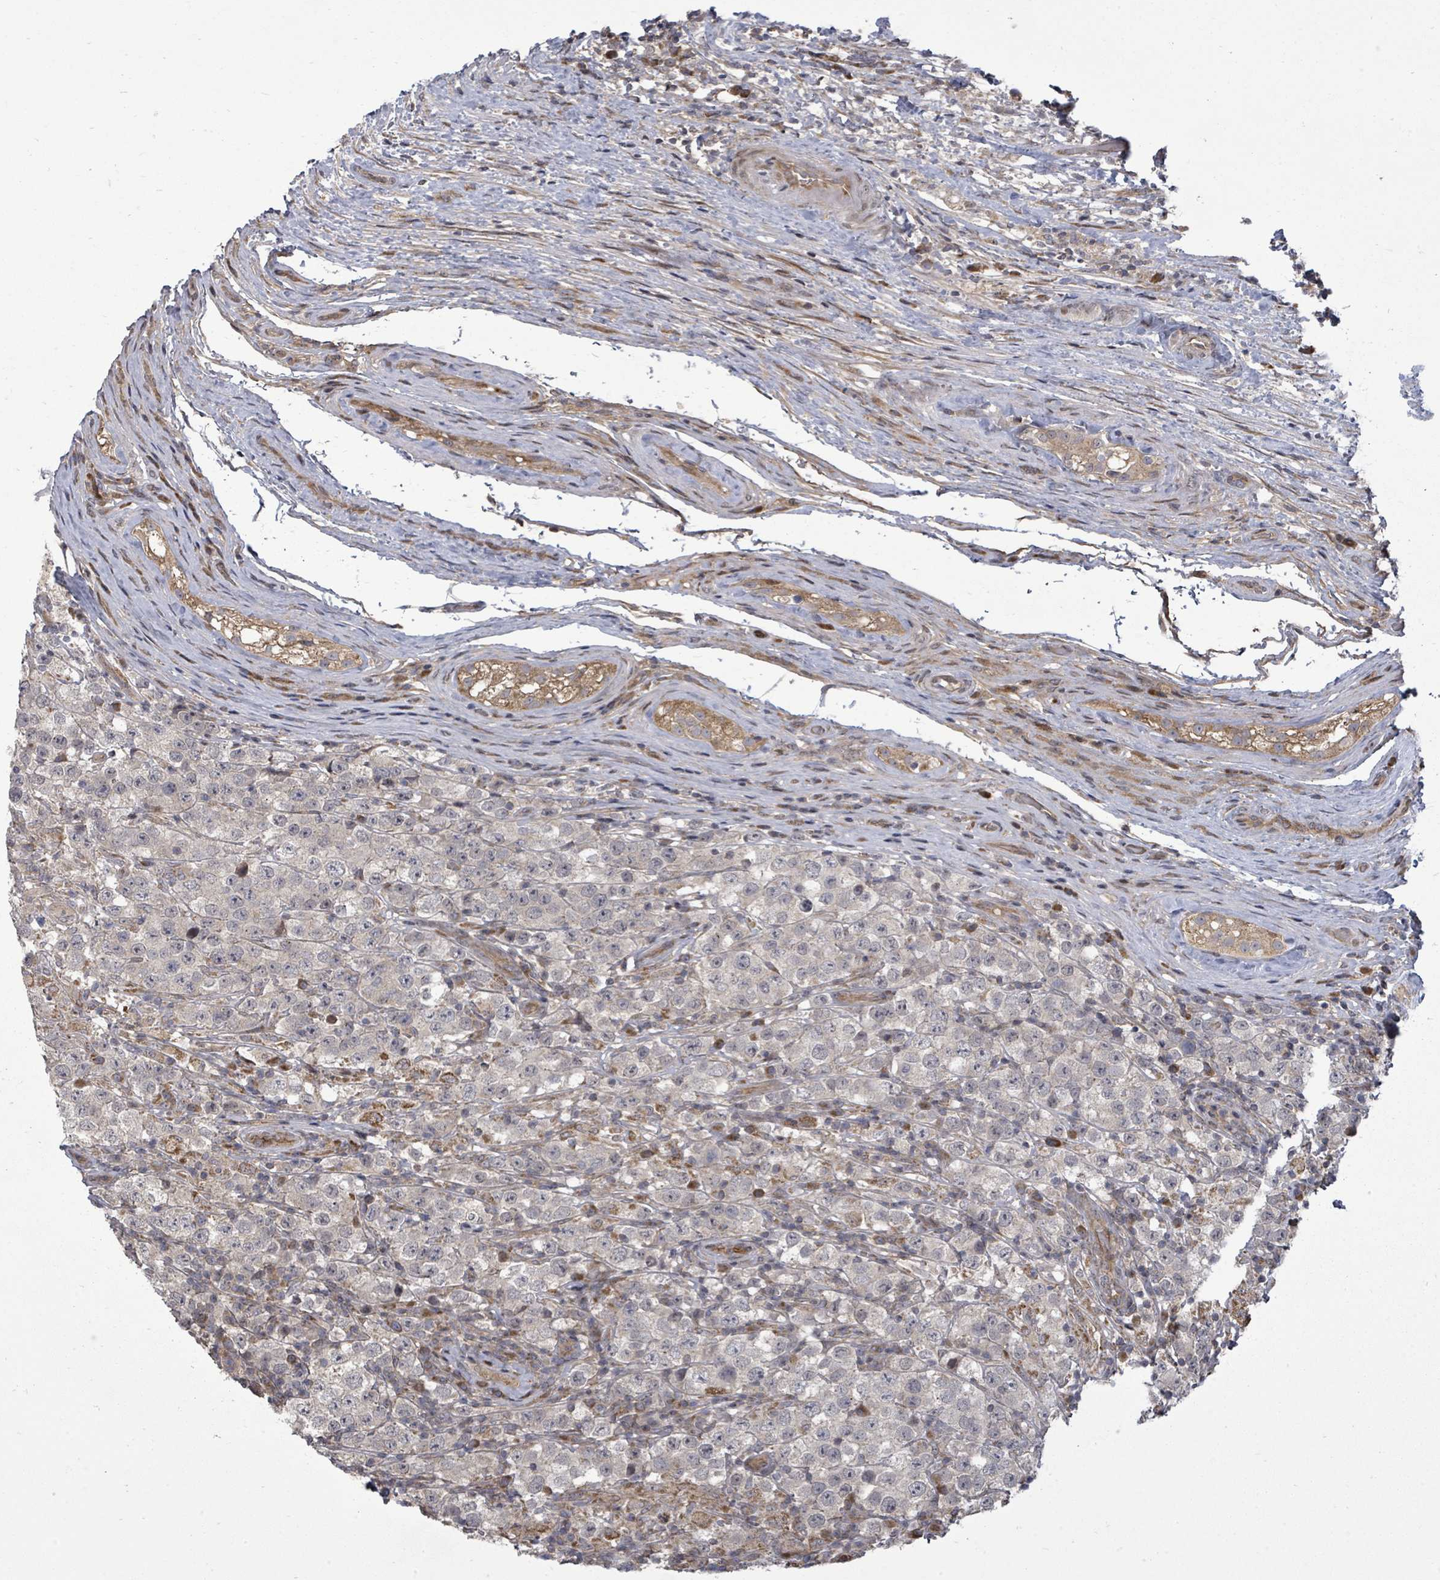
{"staining": {"intensity": "negative", "quantity": "none", "location": "none"}, "tissue": "testis cancer", "cell_type": "Tumor cells", "image_type": "cancer", "snomed": [{"axis": "morphology", "description": "Seminoma, NOS"}, {"axis": "morphology", "description": "Carcinoma, Embryonal, NOS"}, {"axis": "topography", "description": "Testis"}], "caption": "Immunohistochemical staining of human embryonal carcinoma (testis) shows no significant staining in tumor cells.", "gene": "KRTAP27-1", "patient": {"sex": "male", "age": 41}}